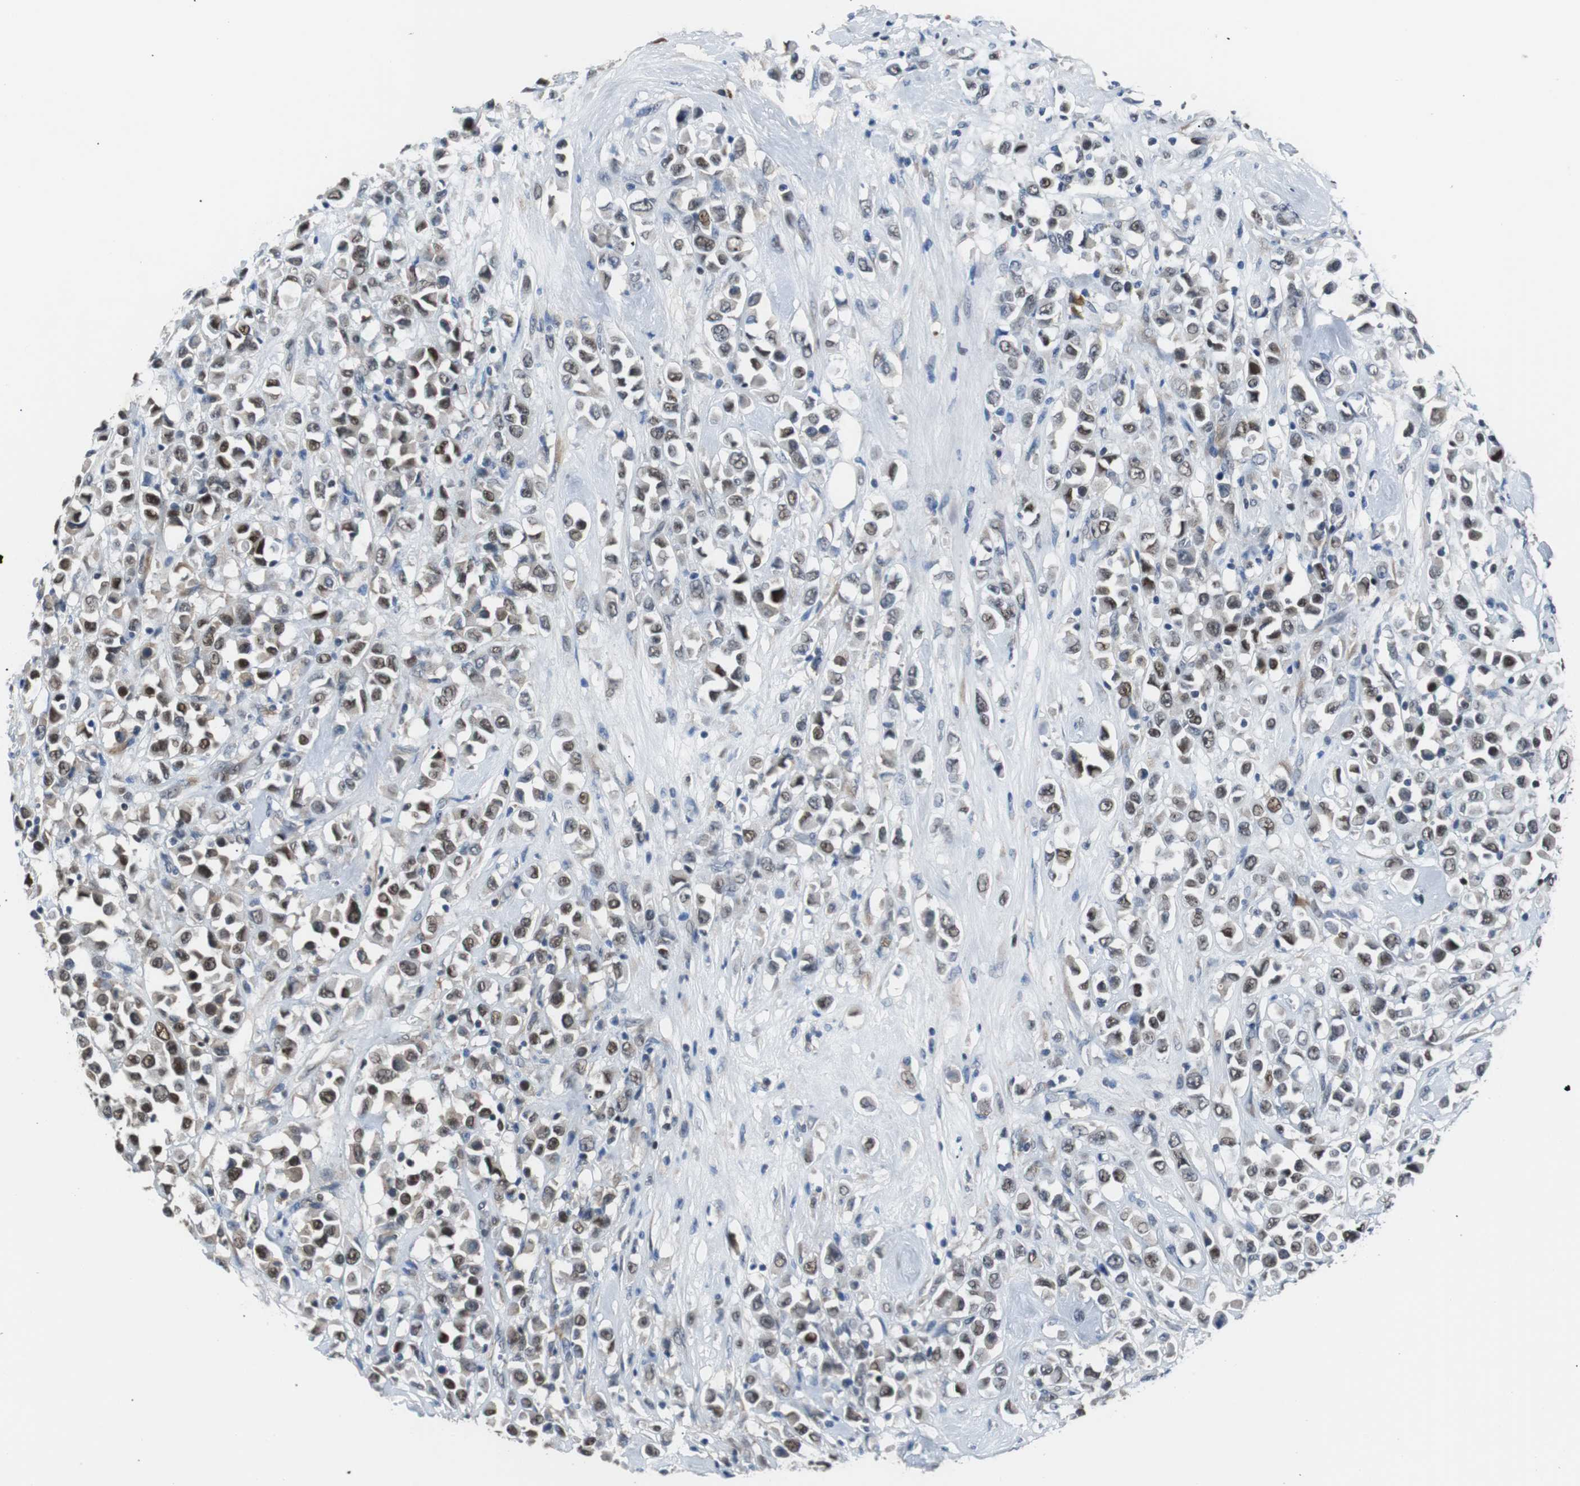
{"staining": {"intensity": "weak", "quantity": "25%-75%", "location": "nuclear"}, "tissue": "breast cancer", "cell_type": "Tumor cells", "image_type": "cancer", "snomed": [{"axis": "morphology", "description": "Duct carcinoma"}, {"axis": "topography", "description": "Breast"}], "caption": "Immunohistochemical staining of breast cancer (invasive ductal carcinoma) reveals low levels of weak nuclear staining in about 25%-75% of tumor cells.", "gene": "USP28", "patient": {"sex": "female", "age": 61}}